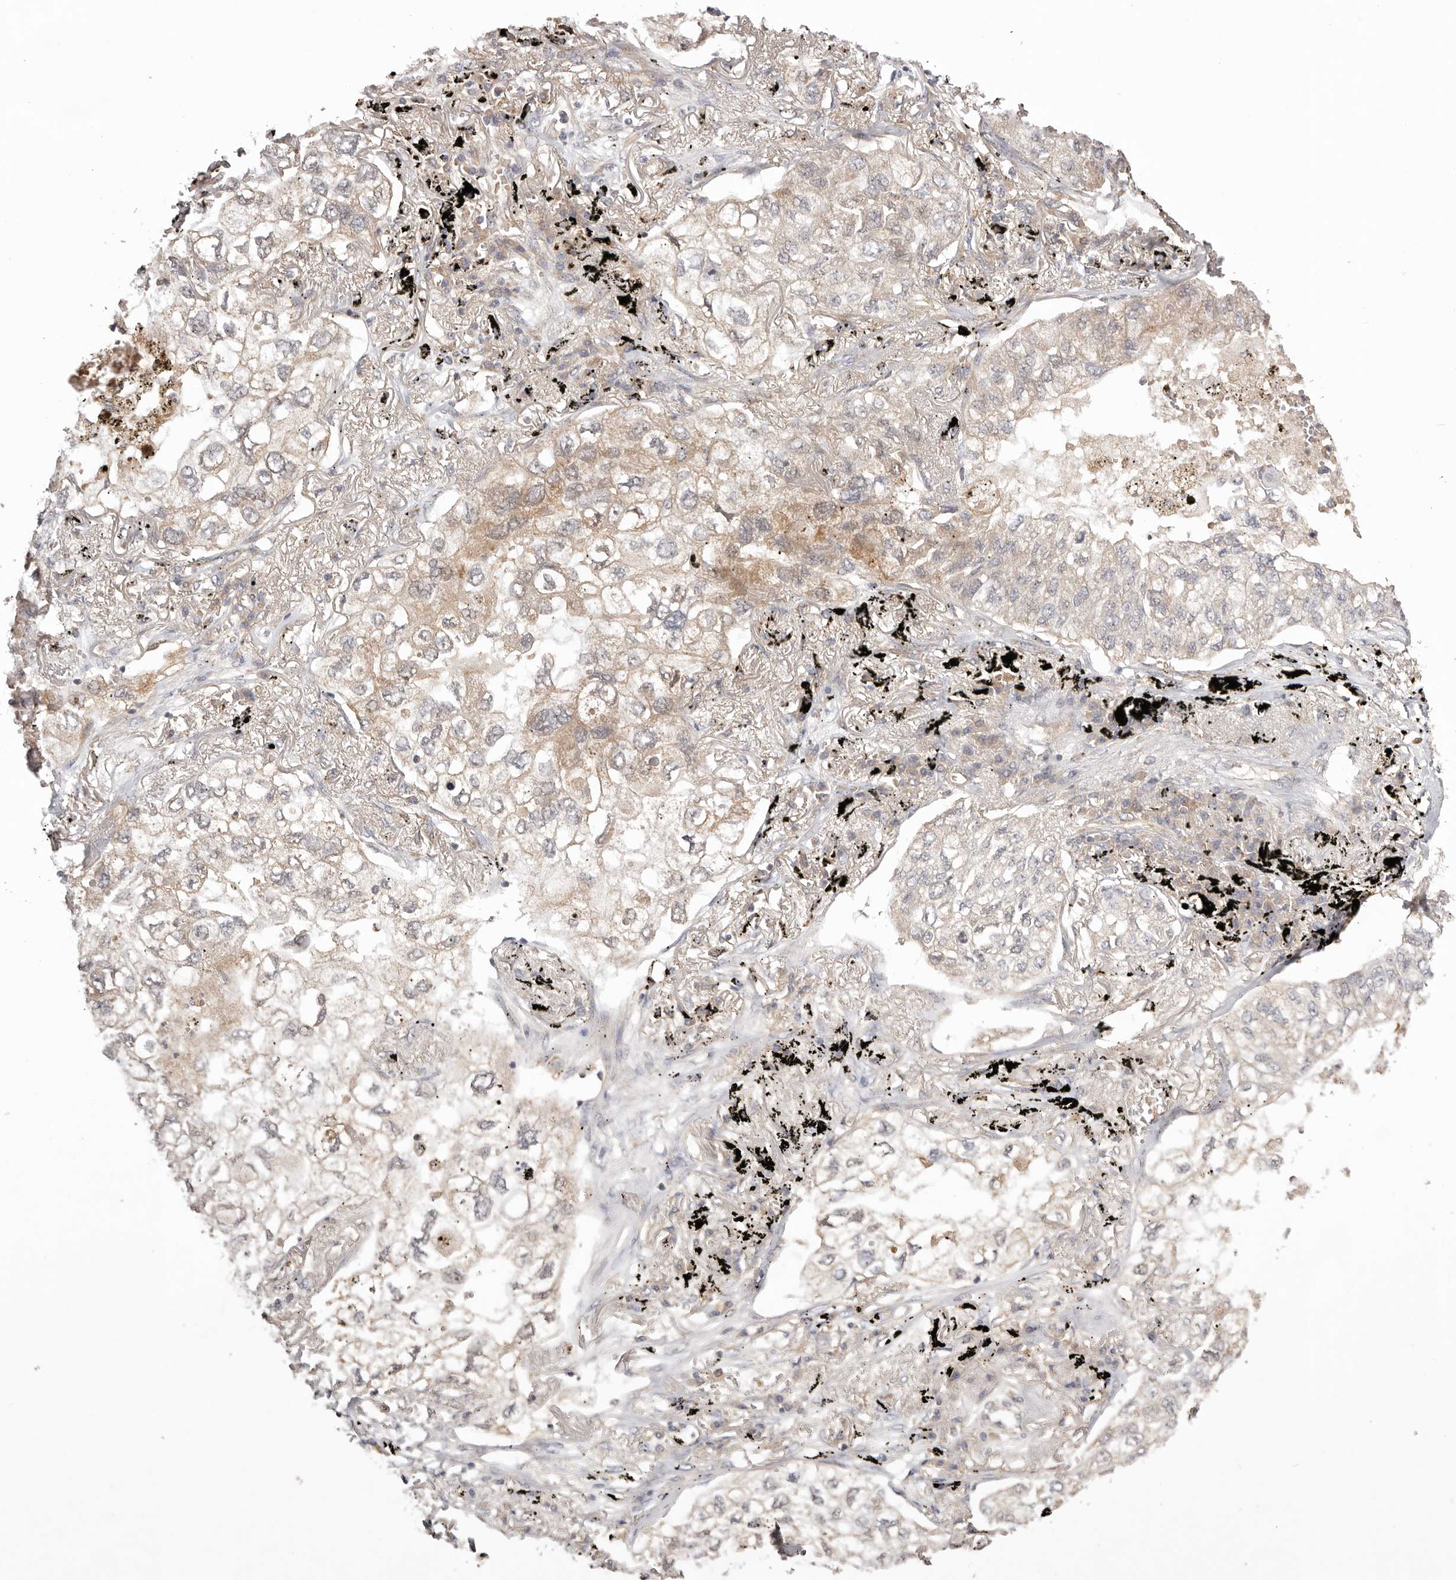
{"staining": {"intensity": "moderate", "quantity": "<25%", "location": "cytoplasmic/membranous"}, "tissue": "lung cancer", "cell_type": "Tumor cells", "image_type": "cancer", "snomed": [{"axis": "morphology", "description": "Adenocarcinoma, NOS"}, {"axis": "topography", "description": "Lung"}], "caption": "Adenocarcinoma (lung) stained with a protein marker exhibits moderate staining in tumor cells.", "gene": "UBR2", "patient": {"sex": "male", "age": 65}}